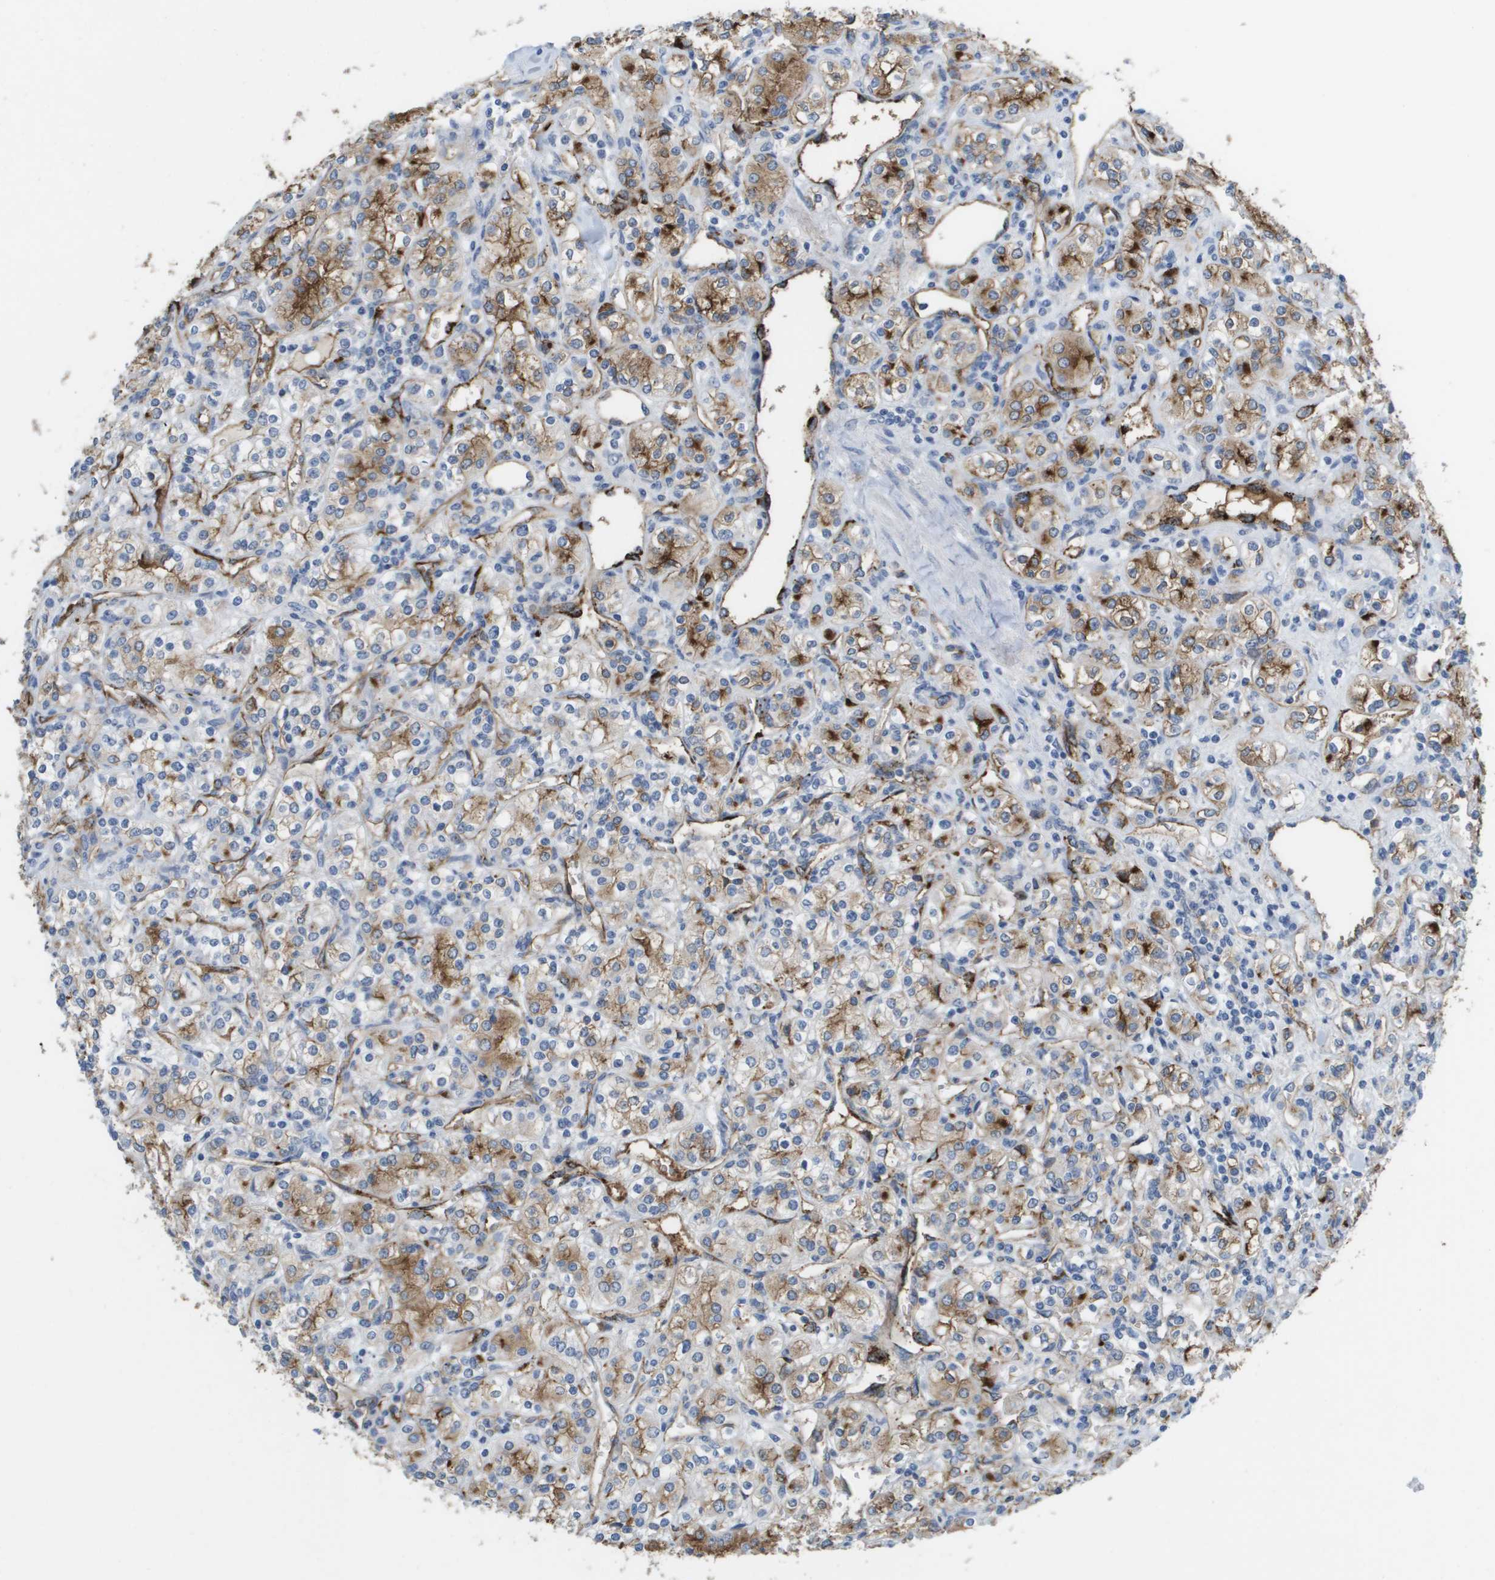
{"staining": {"intensity": "moderate", "quantity": ">75%", "location": "cytoplasmic/membranous"}, "tissue": "renal cancer", "cell_type": "Tumor cells", "image_type": "cancer", "snomed": [{"axis": "morphology", "description": "Adenocarcinoma, NOS"}, {"axis": "topography", "description": "Kidney"}], "caption": "A photomicrograph of human renal adenocarcinoma stained for a protein displays moderate cytoplasmic/membranous brown staining in tumor cells.", "gene": "ANGPT2", "patient": {"sex": "male", "age": 77}}